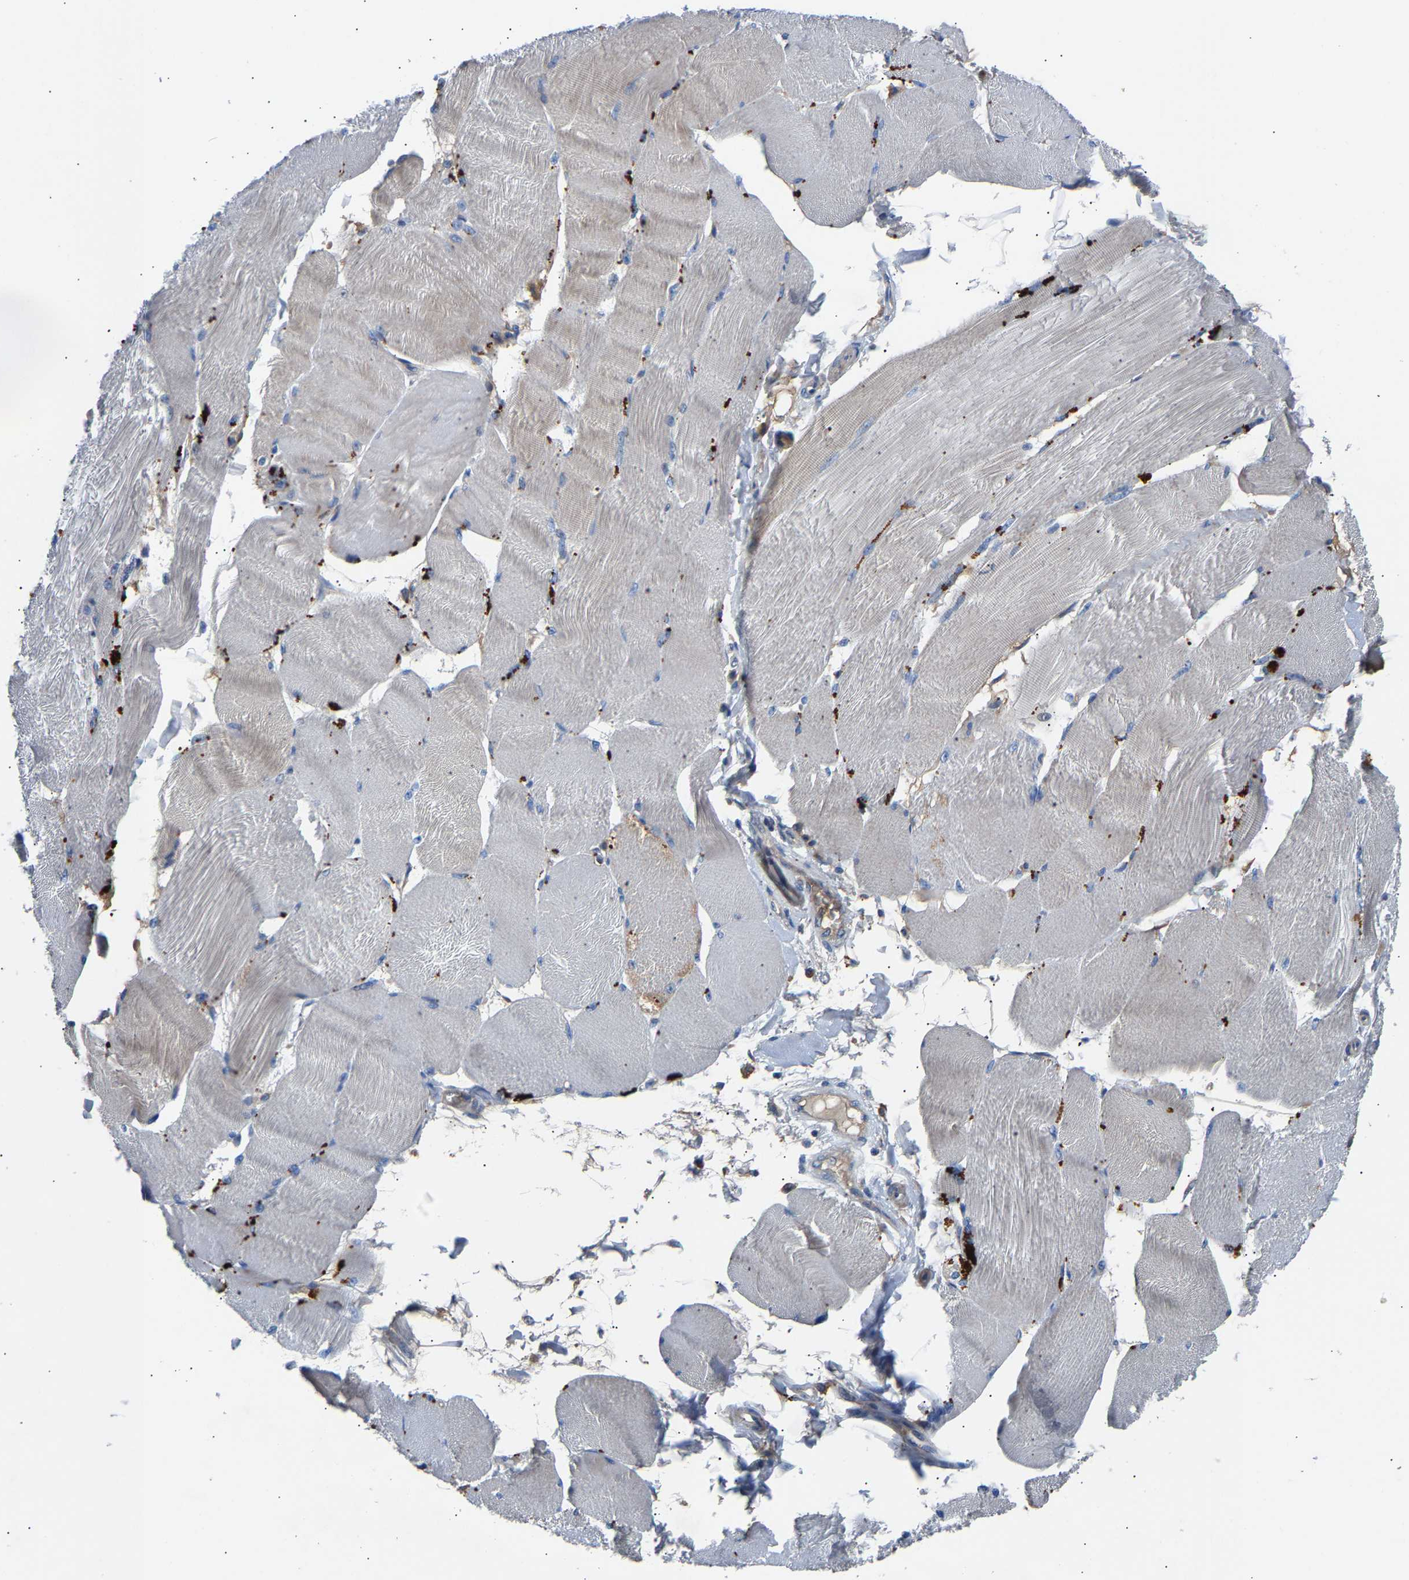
{"staining": {"intensity": "moderate", "quantity": "<25%", "location": "cytoplasmic/membranous"}, "tissue": "skeletal muscle", "cell_type": "Myocytes", "image_type": "normal", "snomed": [{"axis": "morphology", "description": "Normal tissue, NOS"}, {"axis": "topography", "description": "Skin"}, {"axis": "topography", "description": "Skeletal muscle"}], "caption": "Immunohistochemical staining of unremarkable human skeletal muscle shows low levels of moderate cytoplasmic/membranous positivity in approximately <25% of myocytes.", "gene": "CCDC171", "patient": {"sex": "male", "age": 83}}